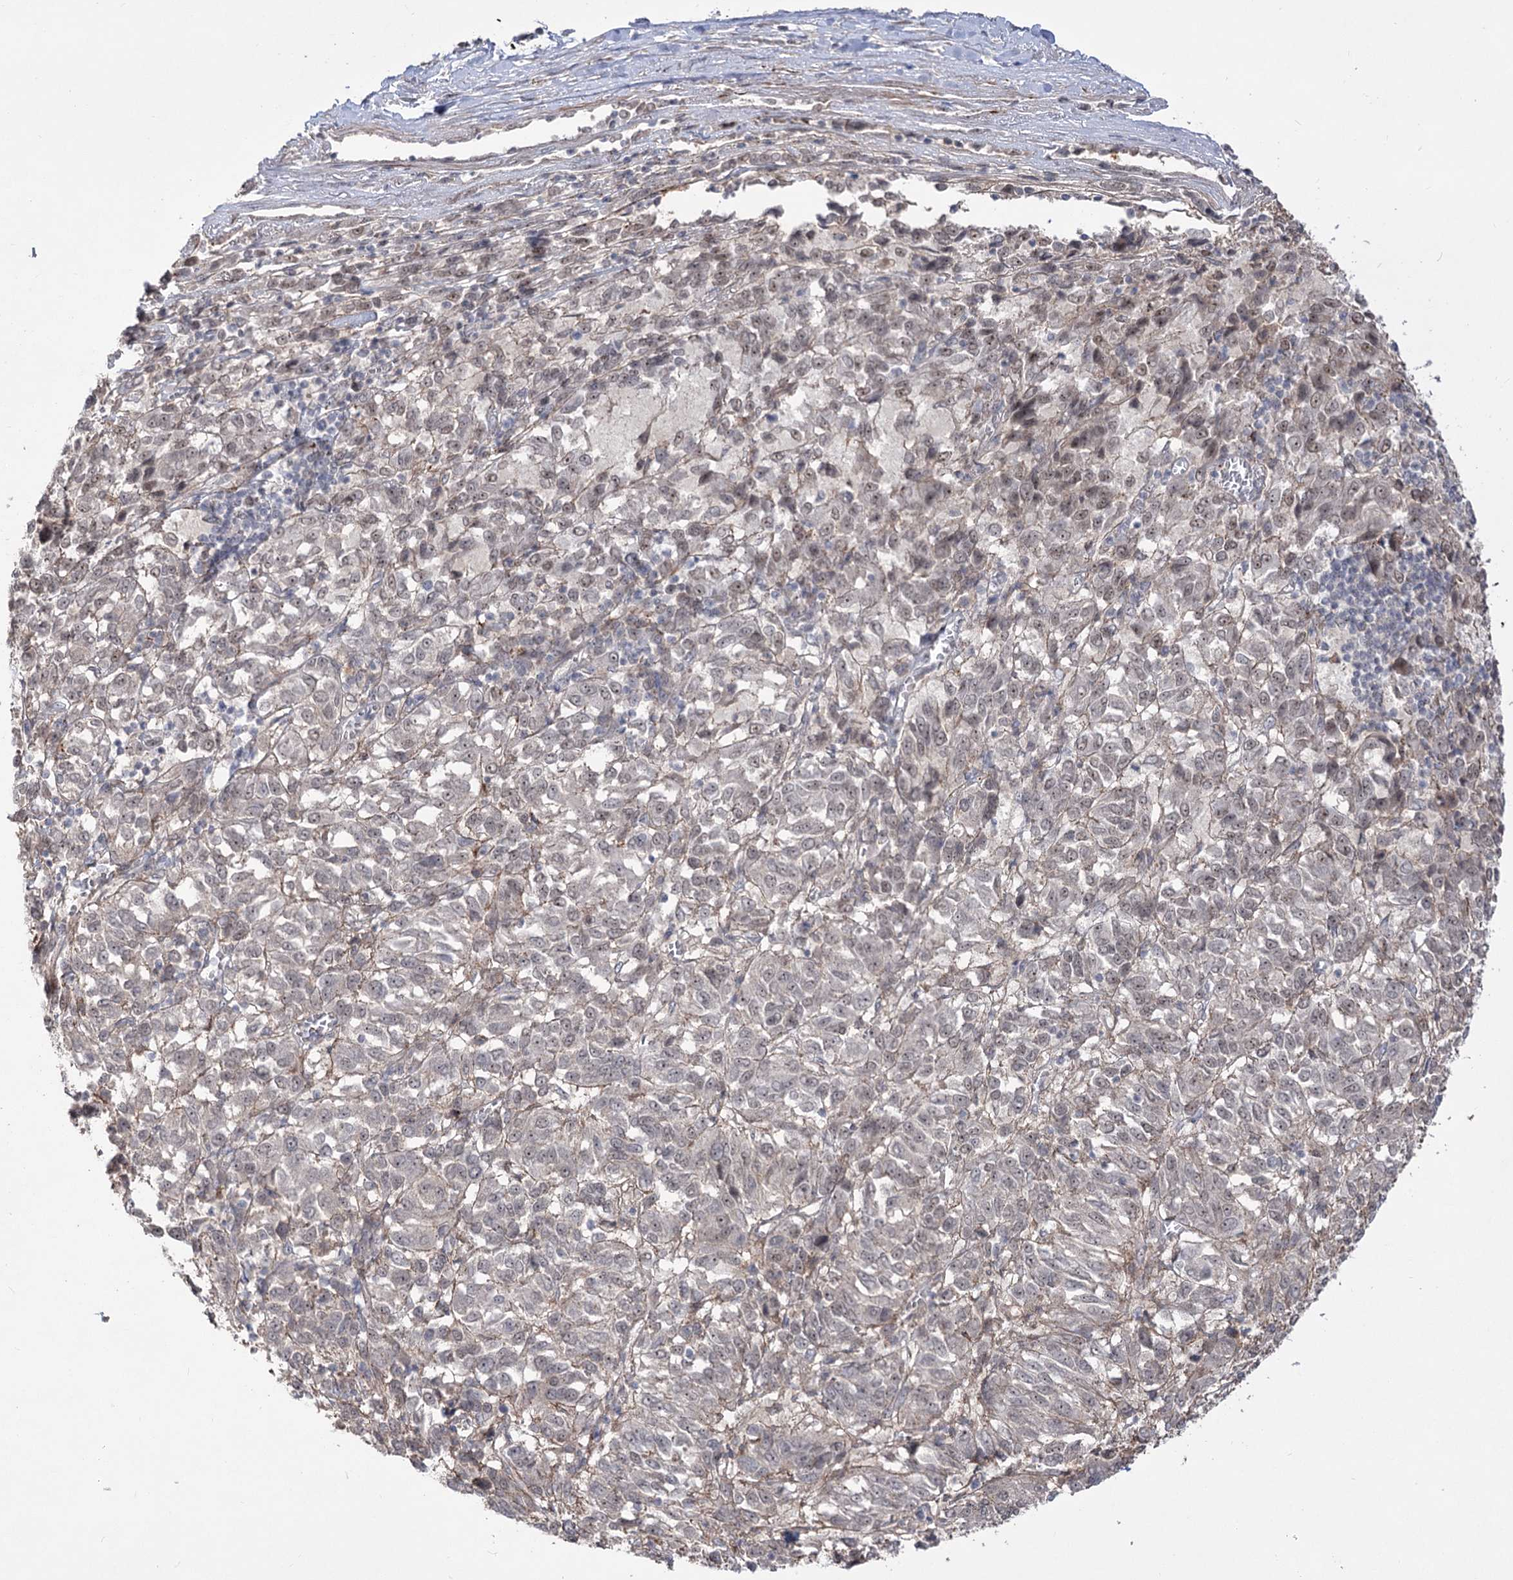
{"staining": {"intensity": "negative", "quantity": "none", "location": "none"}, "tissue": "melanoma", "cell_type": "Tumor cells", "image_type": "cancer", "snomed": [{"axis": "morphology", "description": "Malignant melanoma, Metastatic site"}, {"axis": "topography", "description": "Lung"}], "caption": "A histopathology image of human malignant melanoma (metastatic site) is negative for staining in tumor cells. Nuclei are stained in blue.", "gene": "ZSCAN23", "patient": {"sex": "male", "age": 64}}